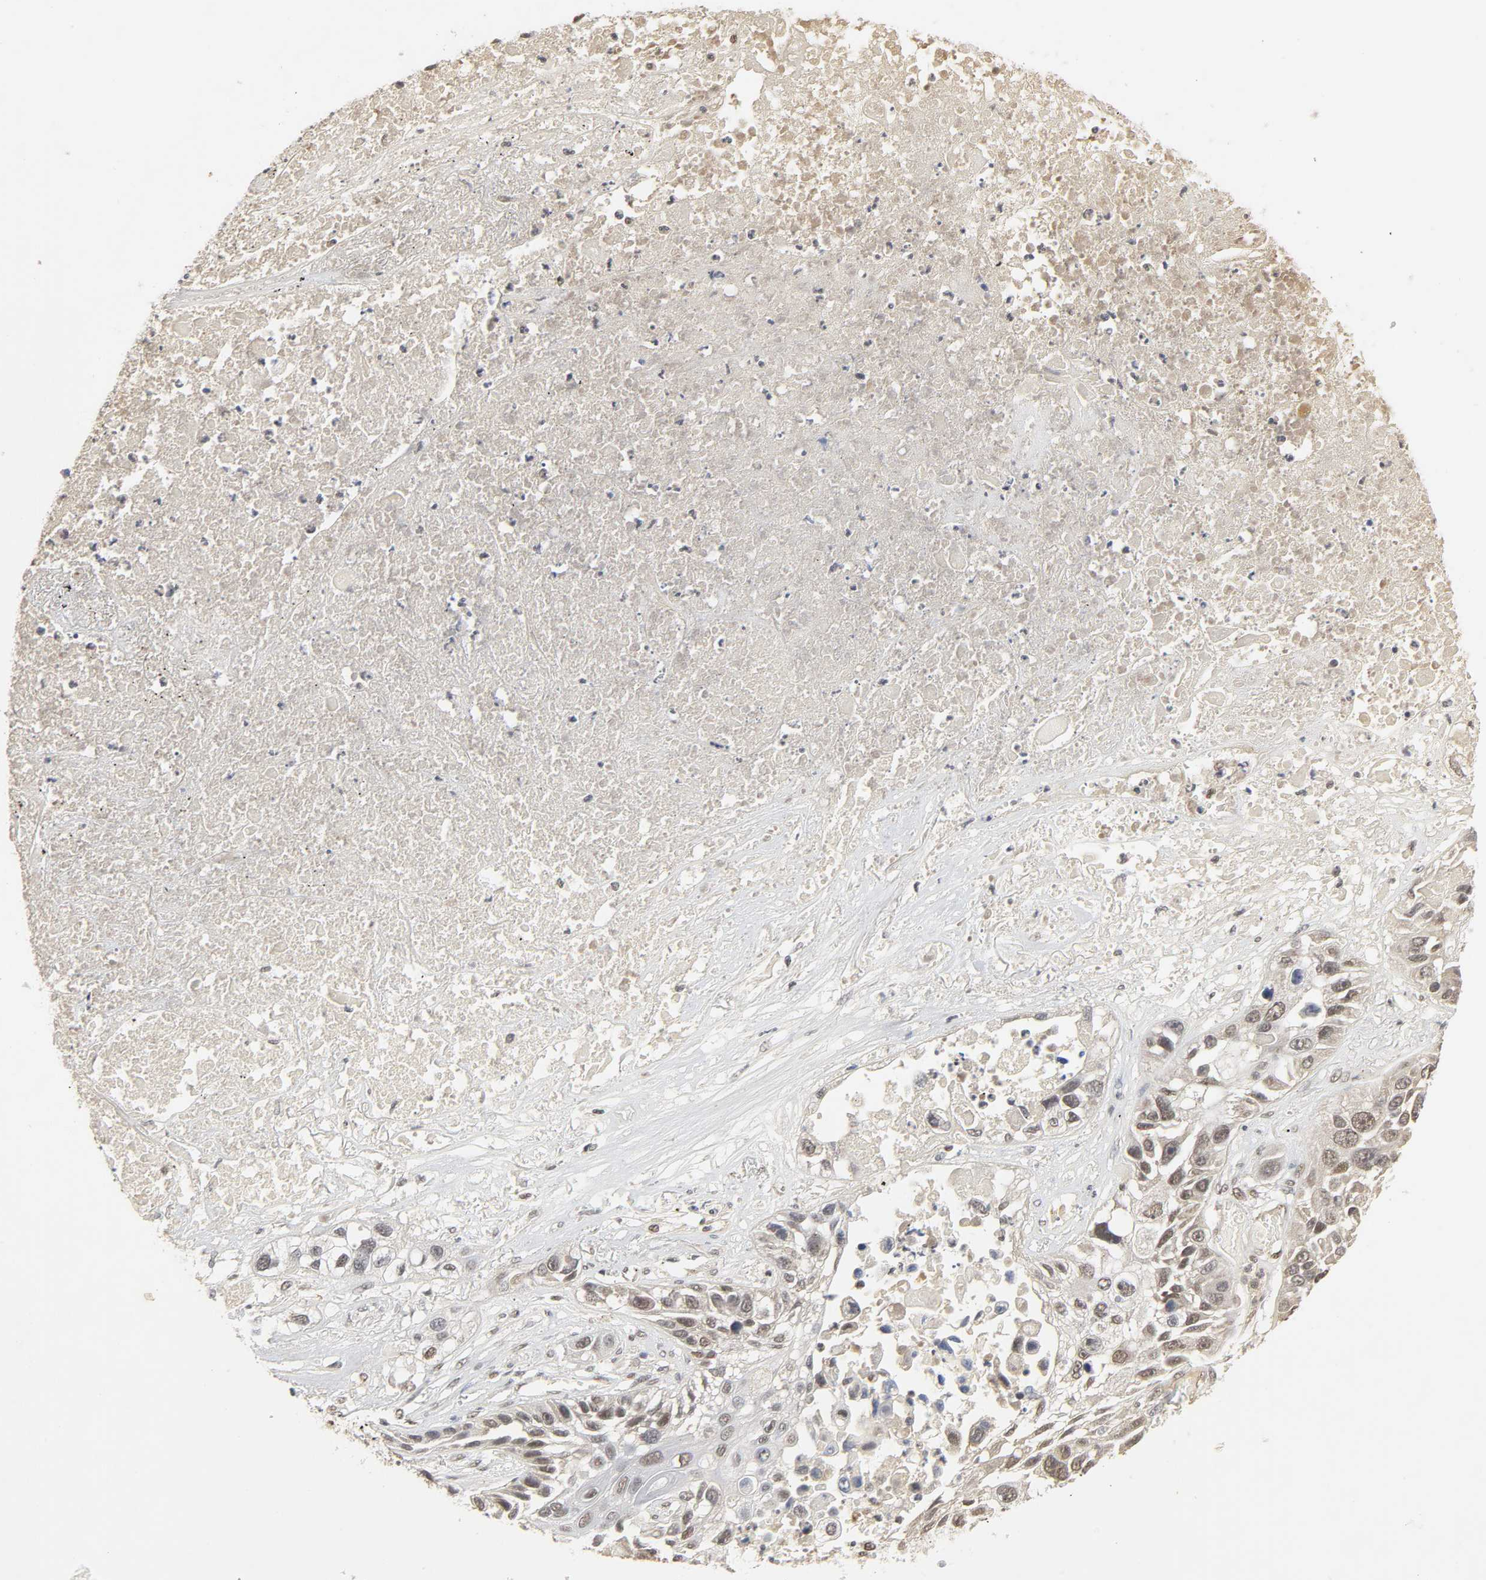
{"staining": {"intensity": "moderate", "quantity": "25%-75%", "location": "nuclear"}, "tissue": "lung cancer", "cell_type": "Tumor cells", "image_type": "cancer", "snomed": [{"axis": "morphology", "description": "Squamous cell carcinoma, NOS"}, {"axis": "topography", "description": "Lung"}], "caption": "Immunohistochemical staining of human lung squamous cell carcinoma demonstrates moderate nuclear protein positivity in approximately 25%-75% of tumor cells.", "gene": "NCOA6", "patient": {"sex": "male", "age": 71}}